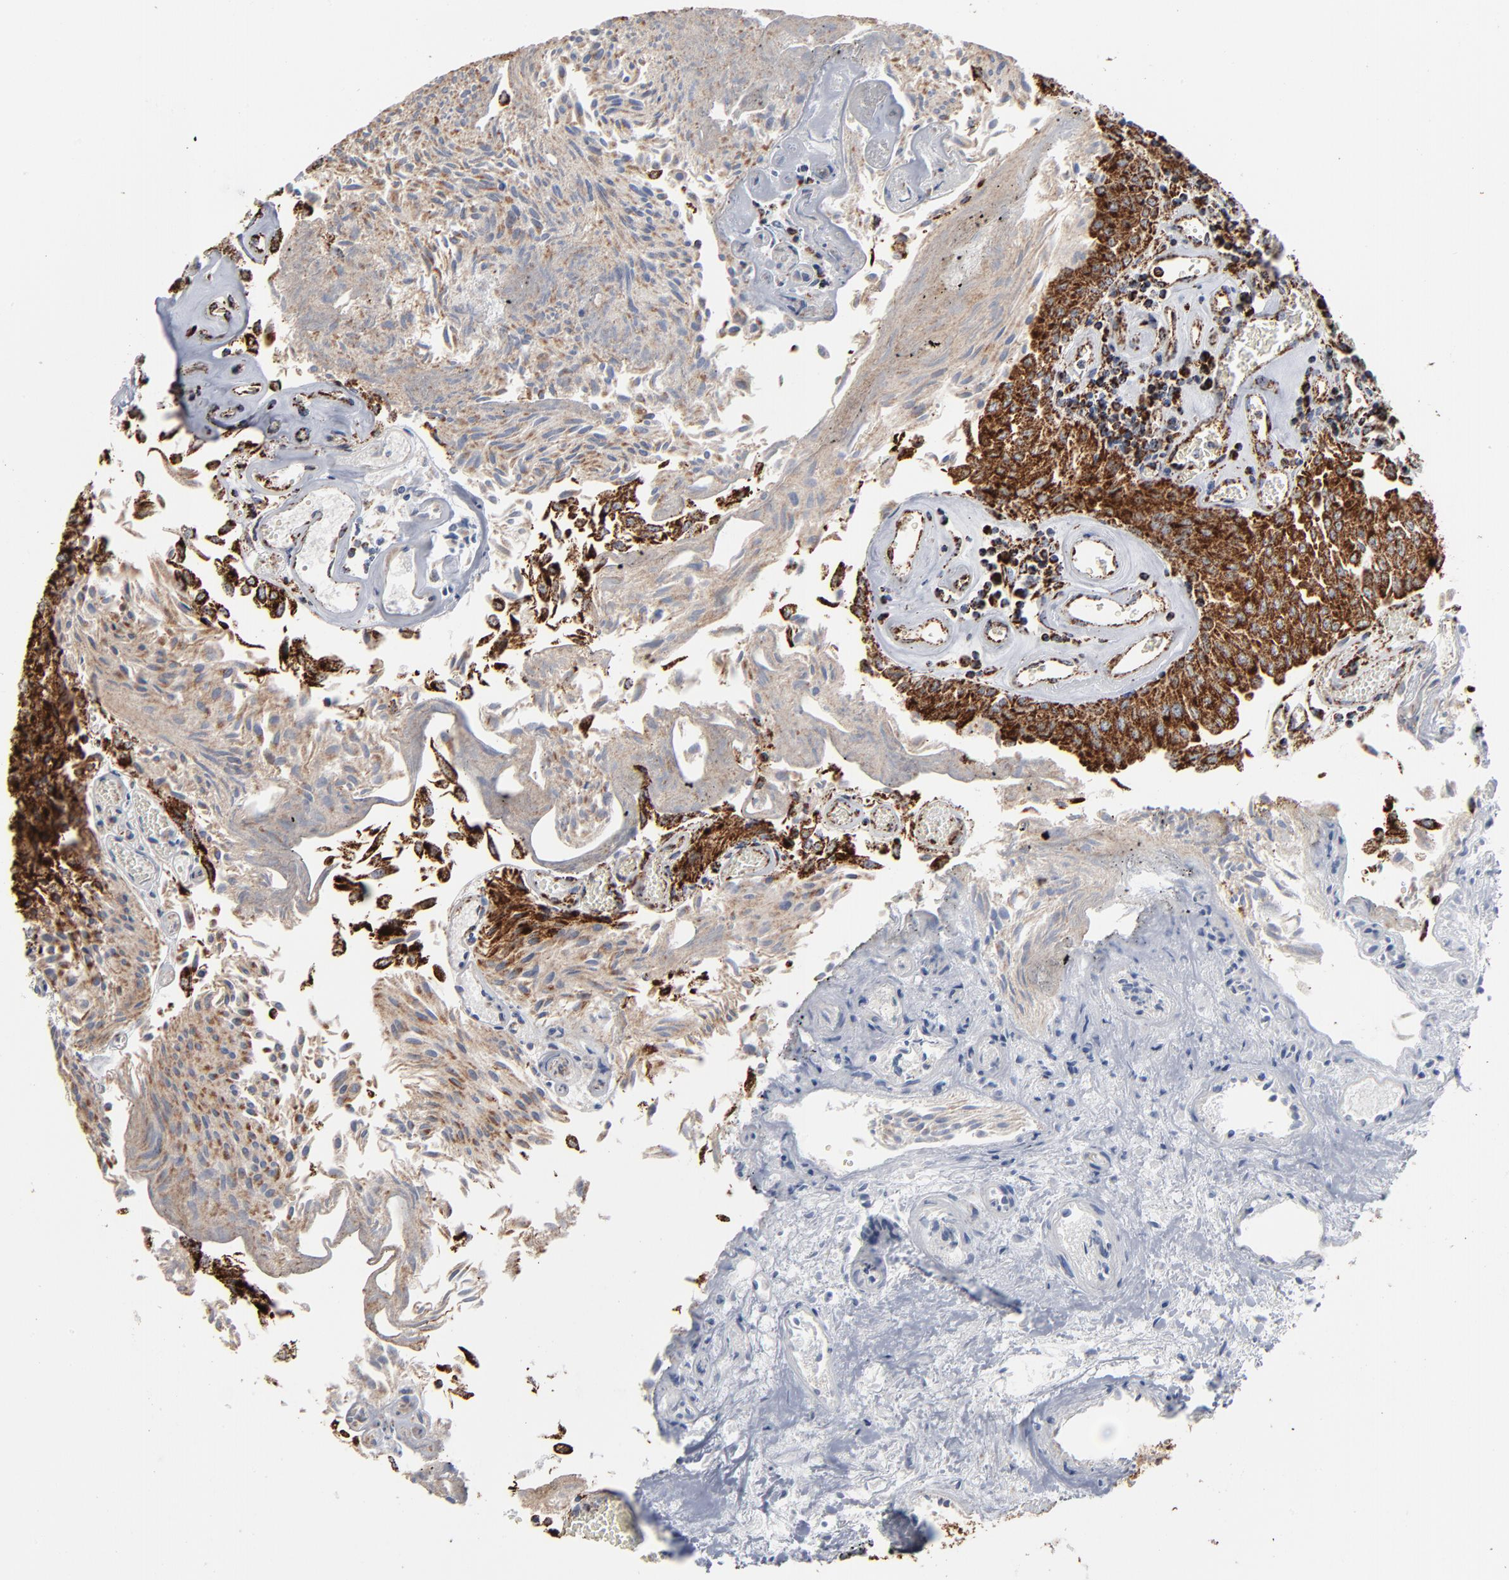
{"staining": {"intensity": "strong", "quantity": ">75%", "location": "cytoplasmic/membranous"}, "tissue": "urothelial cancer", "cell_type": "Tumor cells", "image_type": "cancer", "snomed": [{"axis": "morphology", "description": "Urothelial carcinoma, Low grade"}, {"axis": "topography", "description": "Urinary bladder"}], "caption": "Immunohistochemistry (IHC) of human urothelial carcinoma (low-grade) exhibits high levels of strong cytoplasmic/membranous staining in about >75% of tumor cells. The staining is performed using DAB (3,3'-diaminobenzidine) brown chromogen to label protein expression. The nuclei are counter-stained blue using hematoxylin.", "gene": "UQCRC1", "patient": {"sex": "male", "age": 86}}